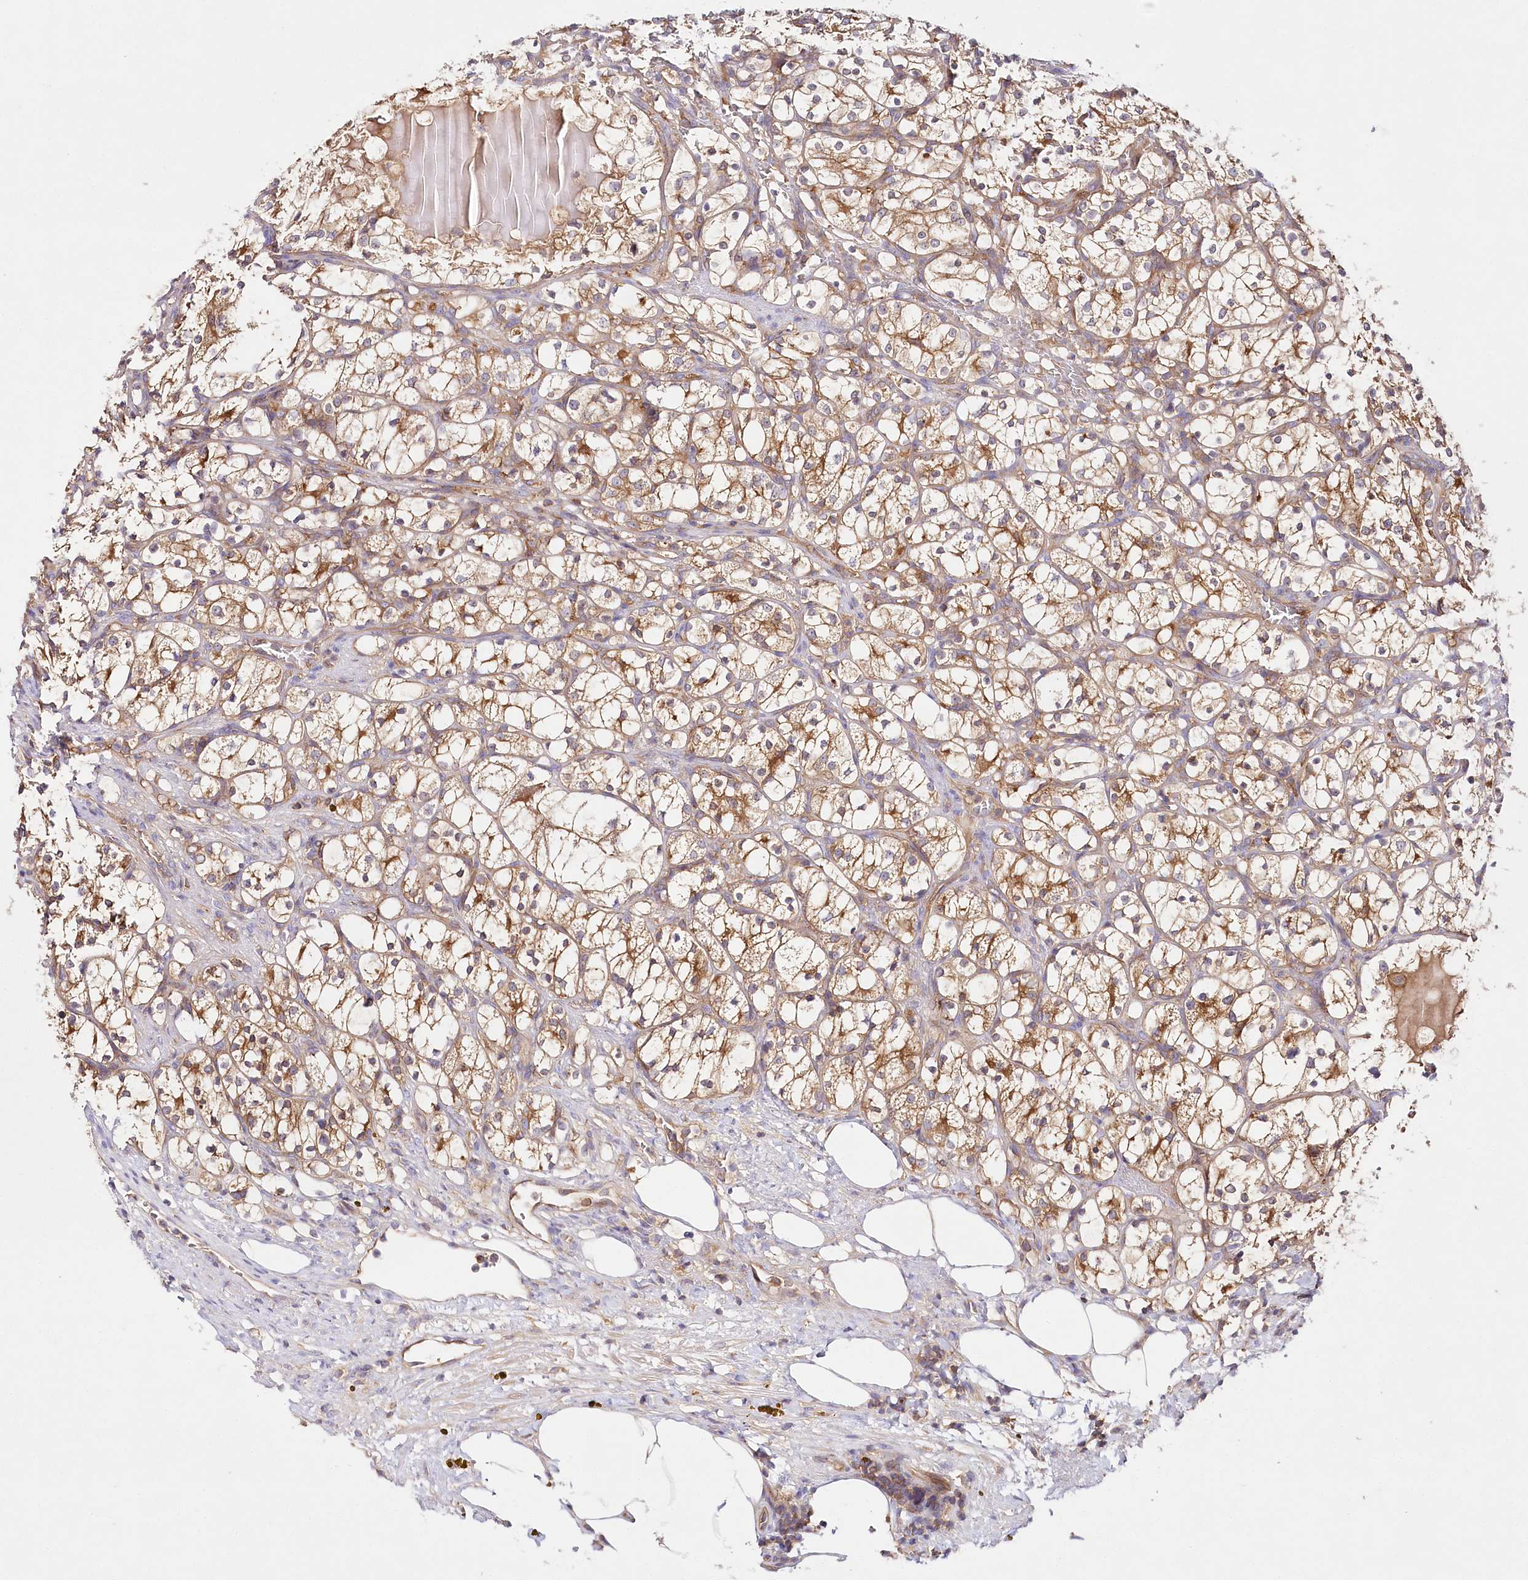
{"staining": {"intensity": "moderate", "quantity": ">75%", "location": "cytoplasmic/membranous"}, "tissue": "renal cancer", "cell_type": "Tumor cells", "image_type": "cancer", "snomed": [{"axis": "morphology", "description": "Adenocarcinoma, NOS"}, {"axis": "topography", "description": "Kidney"}], "caption": "IHC image of neoplastic tissue: renal cancer stained using immunohistochemistry (IHC) displays medium levels of moderate protein expression localized specifically in the cytoplasmic/membranous of tumor cells, appearing as a cytoplasmic/membranous brown color.", "gene": "ABRAXAS2", "patient": {"sex": "female", "age": 69}}